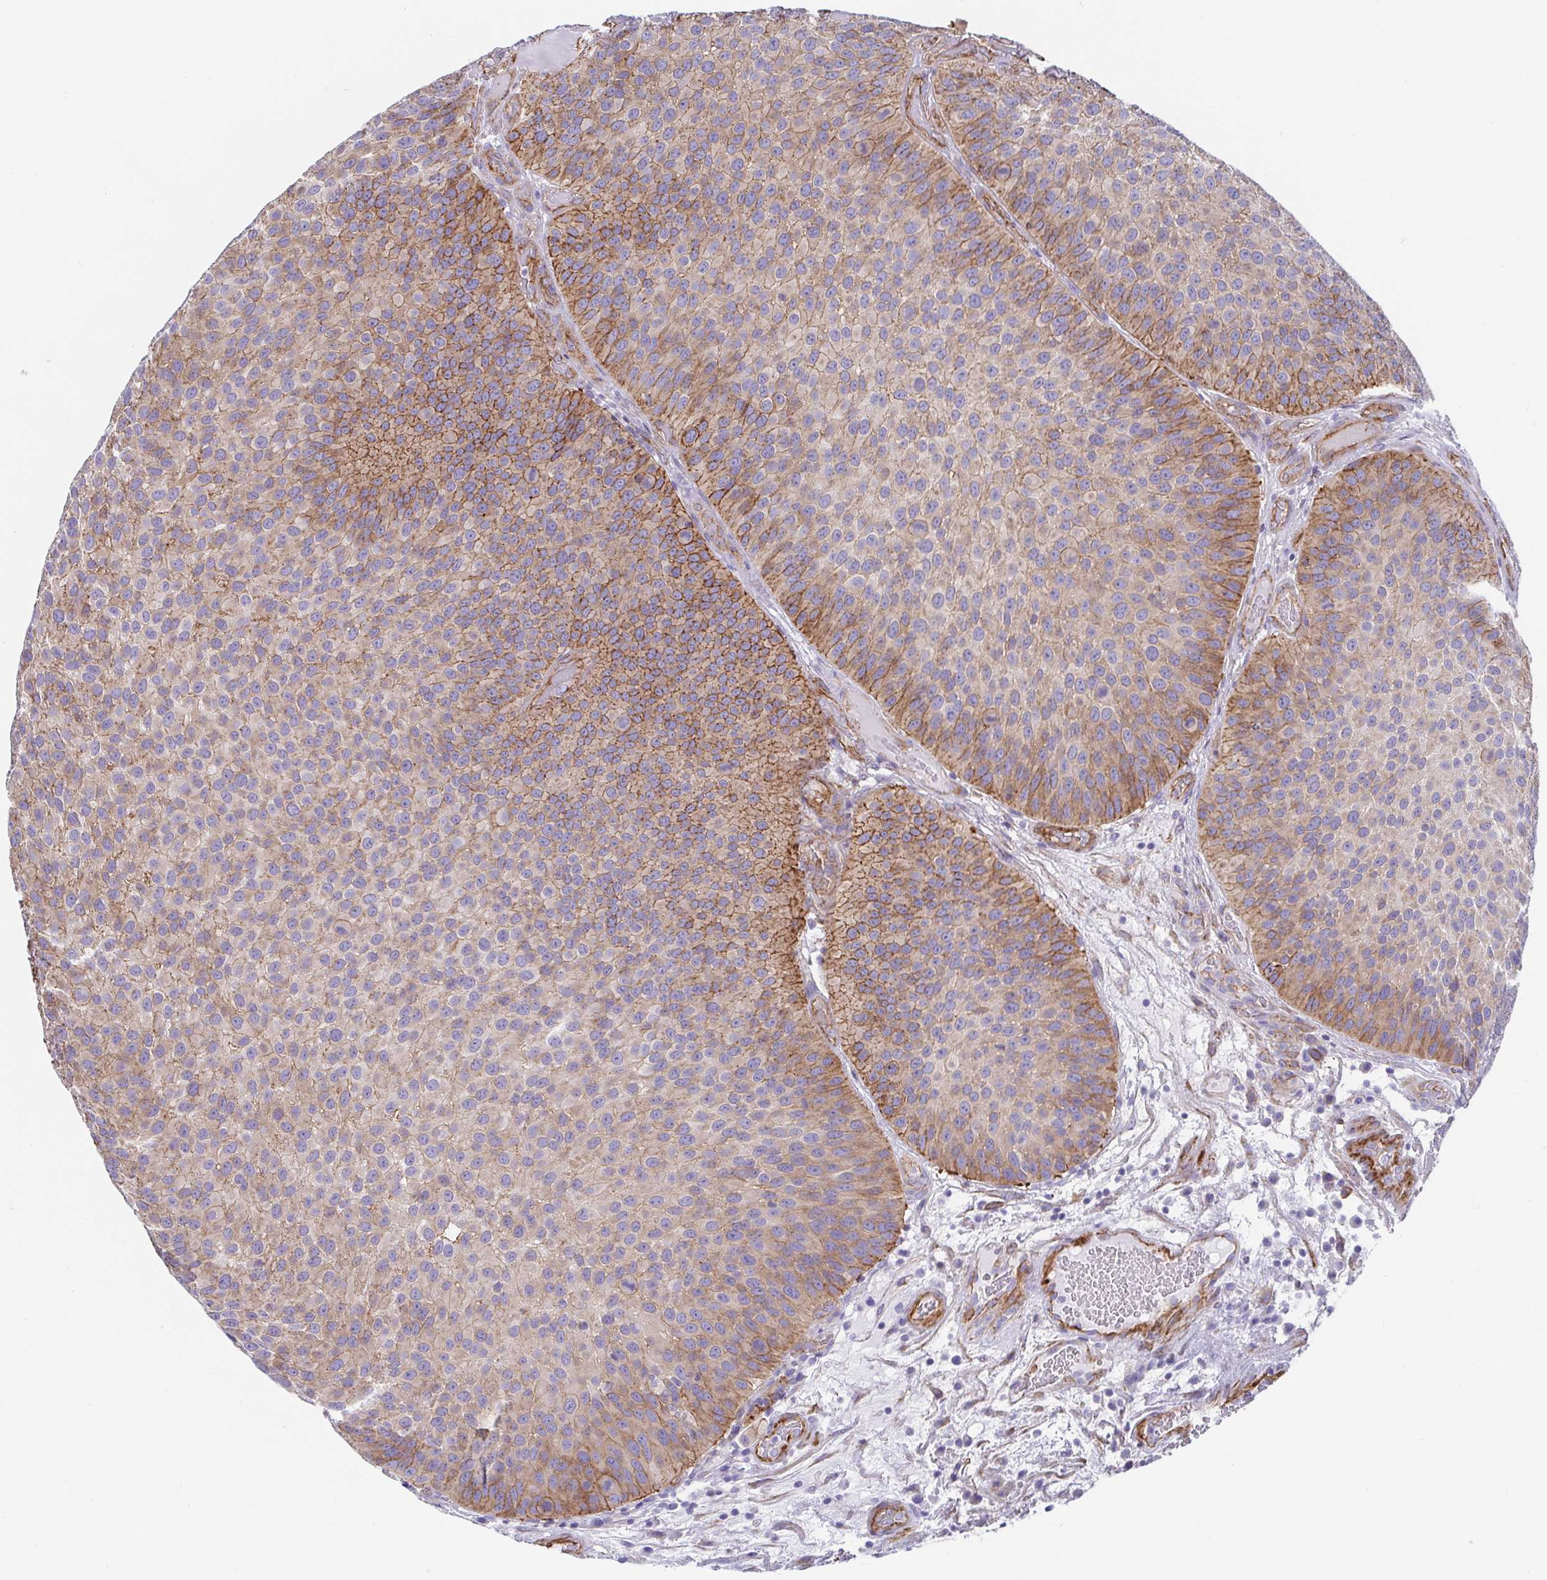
{"staining": {"intensity": "moderate", "quantity": "25%-75%", "location": "cytoplasmic/membranous"}, "tissue": "urothelial cancer", "cell_type": "Tumor cells", "image_type": "cancer", "snomed": [{"axis": "morphology", "description": "Urothelial carcinoma, Low grade"}, {"axis": "topography", "description": "Urinary bladder"}], "caption": "This is a histology image of immunohistochemistry staining of low-grade urothelial carcinoma, which shows moderate expression in the cytoplasmic/membranous of tumor cells.", "gene": "TRAM2", "patient": {"sex": "male", "age": 76}}